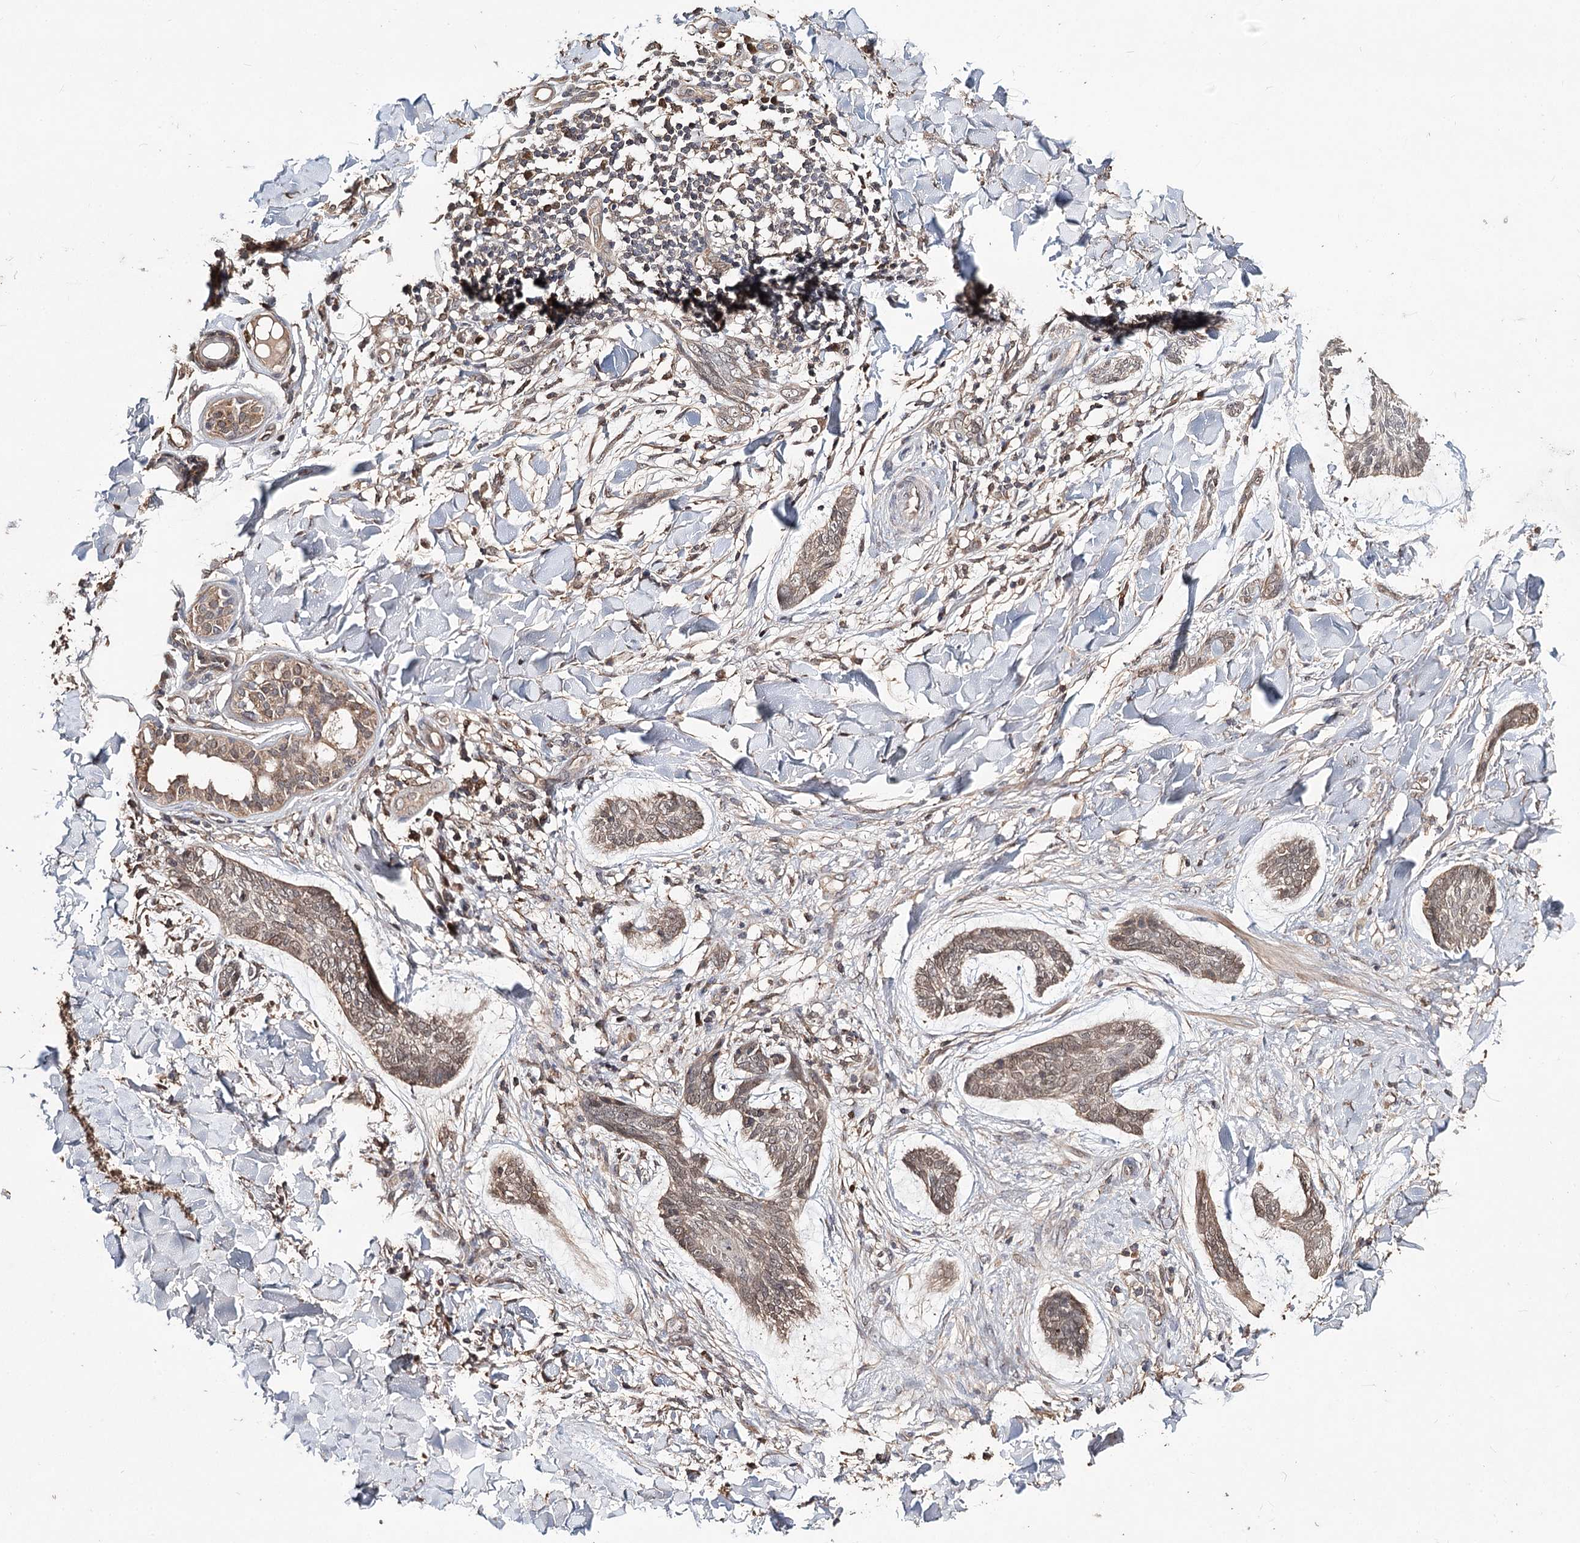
{"staining": {"intensity": "weak", "quantity": ">75%", "location": "cytoplasmic/membranous"}, "tissue": "skin cancer", "cell_type": "Tumor cells", "image_type": "cancer", "snomed": [{"axis": "morphology", "description": "Basal cell carcinoma"}, {"axis": "topography", "description": "Skin"}], "caption": "Tumor cells display low levels of weak cytoplasmic/membranous expression in approximately >75% of cells in skin cancer. Ihc stains the protein in brown and the nuclei are stained blue.", "gene": "NOPCHAP1", "patient": {"sex": "male", "age": 43}}